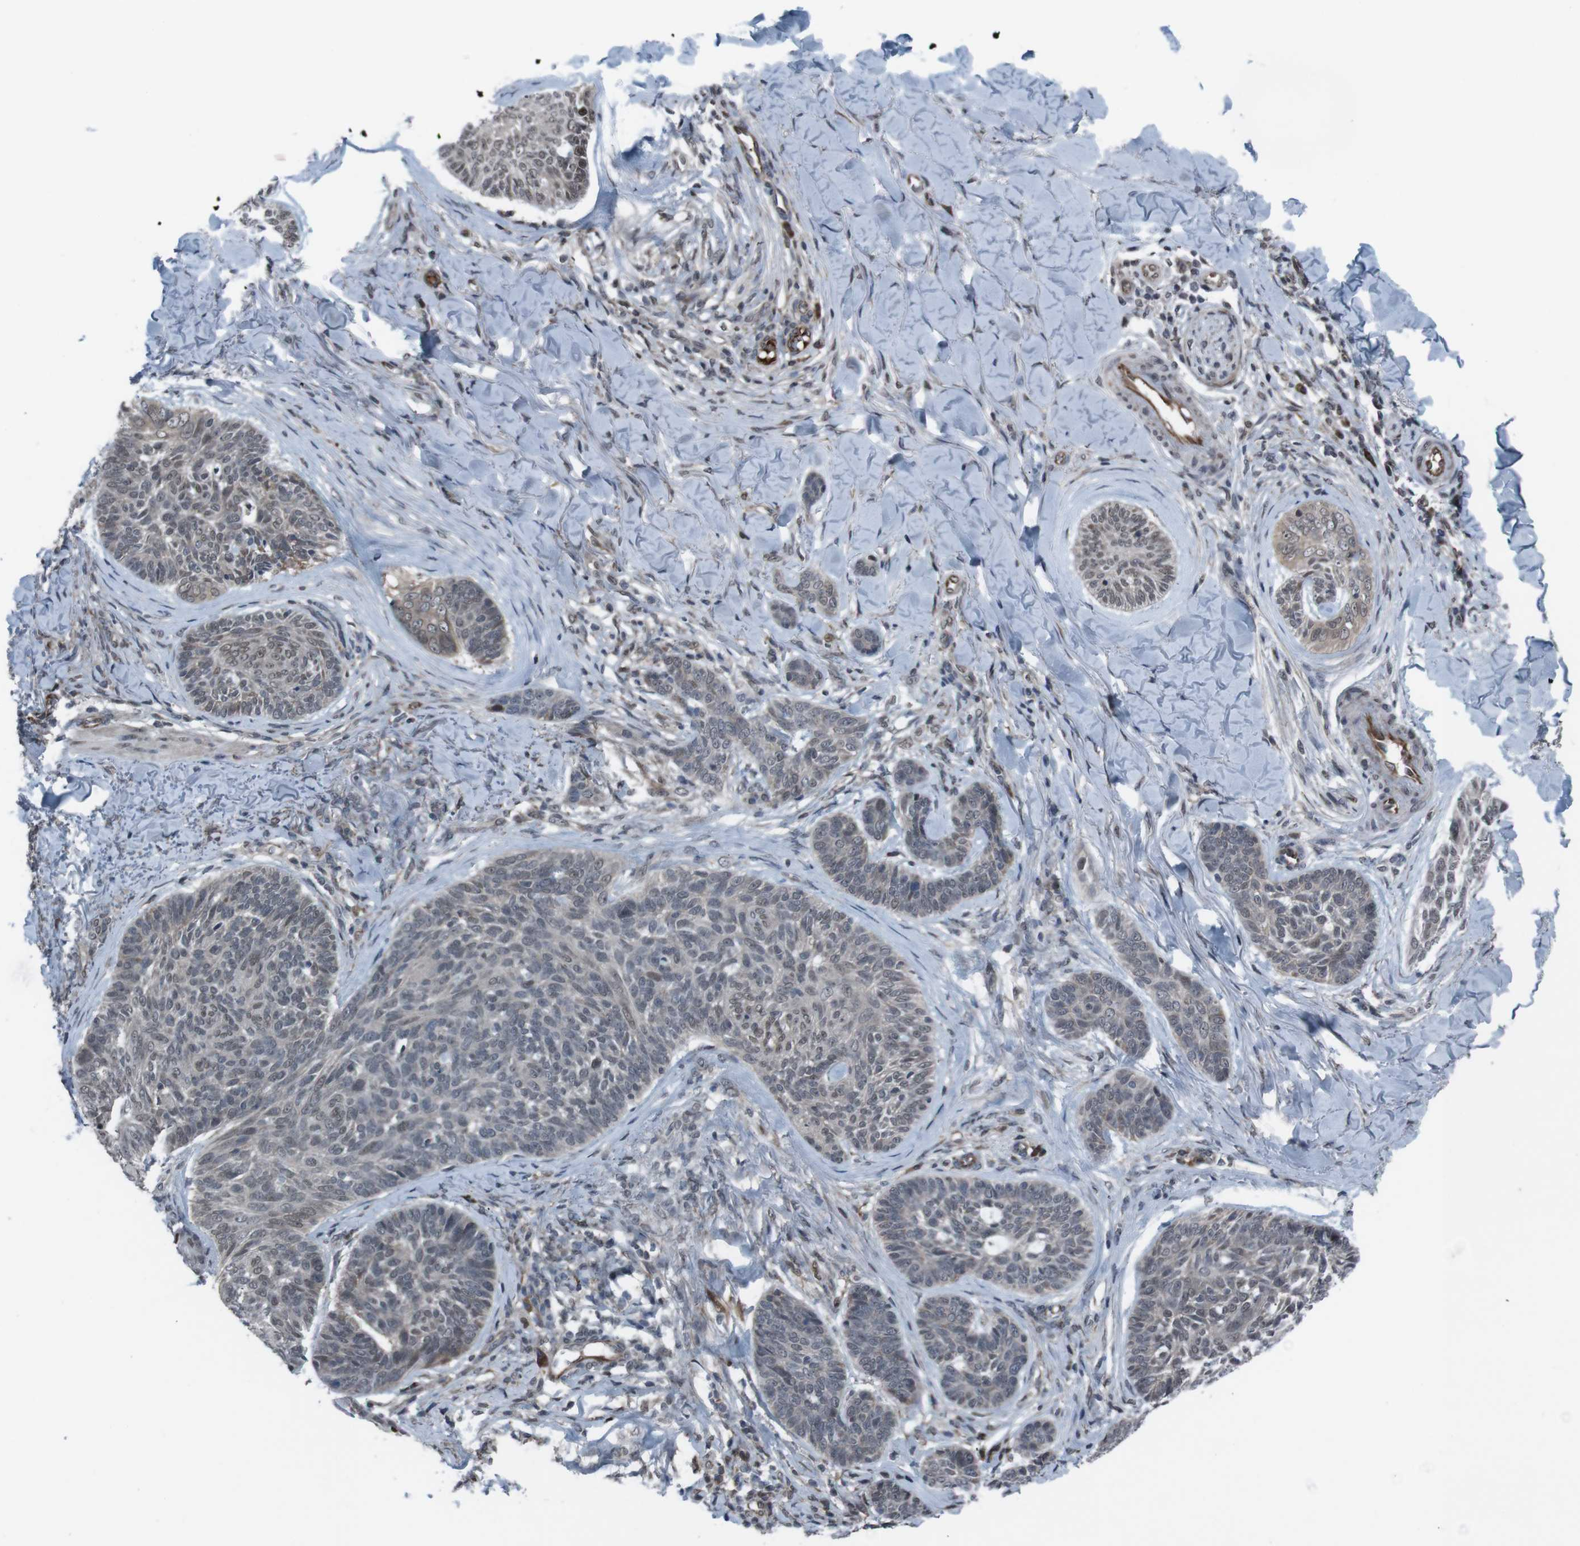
{"staining": {"intensity": "weak", "quantity": "25%-75%", "location": "nuclear"}, "tissue": "skin cancer", "cell_type": "Tumor cells", "image_type": "cancer", "snomed": [{"axis": "morphology", "description": "Basal cell carcinoma"}, {"axis": "topography", "description": "Skin"}], "caption": "About 25%-75% of tumor cells in skin basal cell carcinoma demonstrate weak nuclear protein staining as visualized by brown immunohistochemical staining.", "gene": "SS18L1", "patient": {"sex": "male", "age": 43}}